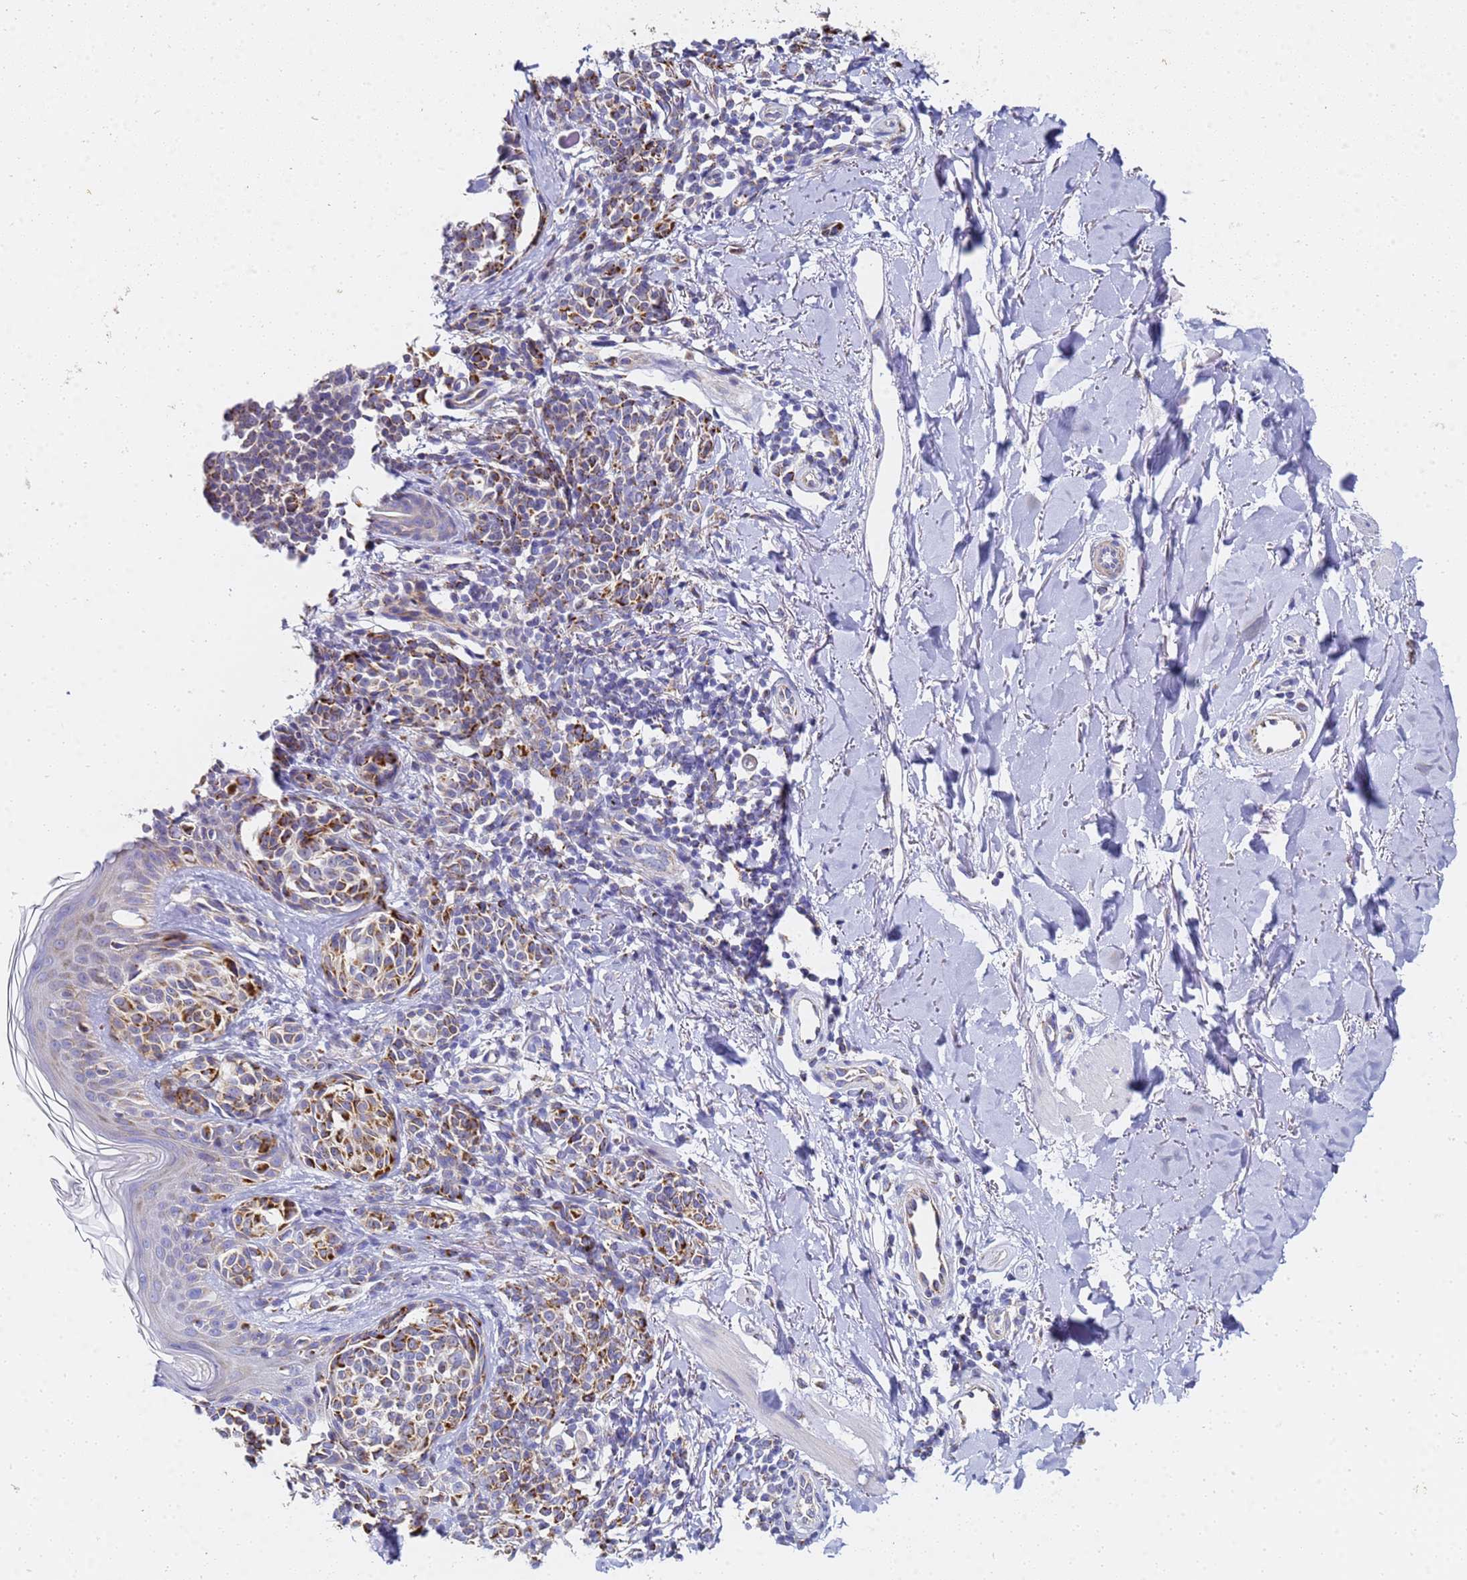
{"staining": {"intensity": "moderate", "quantity": ">75%", "location": "cytoplasmic/membranous"}, "tissue": "melanoma", "cell_type": "Tumor cells", "image_type": "cancer", "snomed": [{"axis": "morphology", "description": "Malignant melanoma, NOS"}, {"axis": "topography", "description": "Skin of upper extremity"}], "caption": "Malignant melanoma stained with a protein marker exhibits moderate staining in tumor cells.", "gene": "CNIH4", "patient": {"sex": "male", "age": 40}}